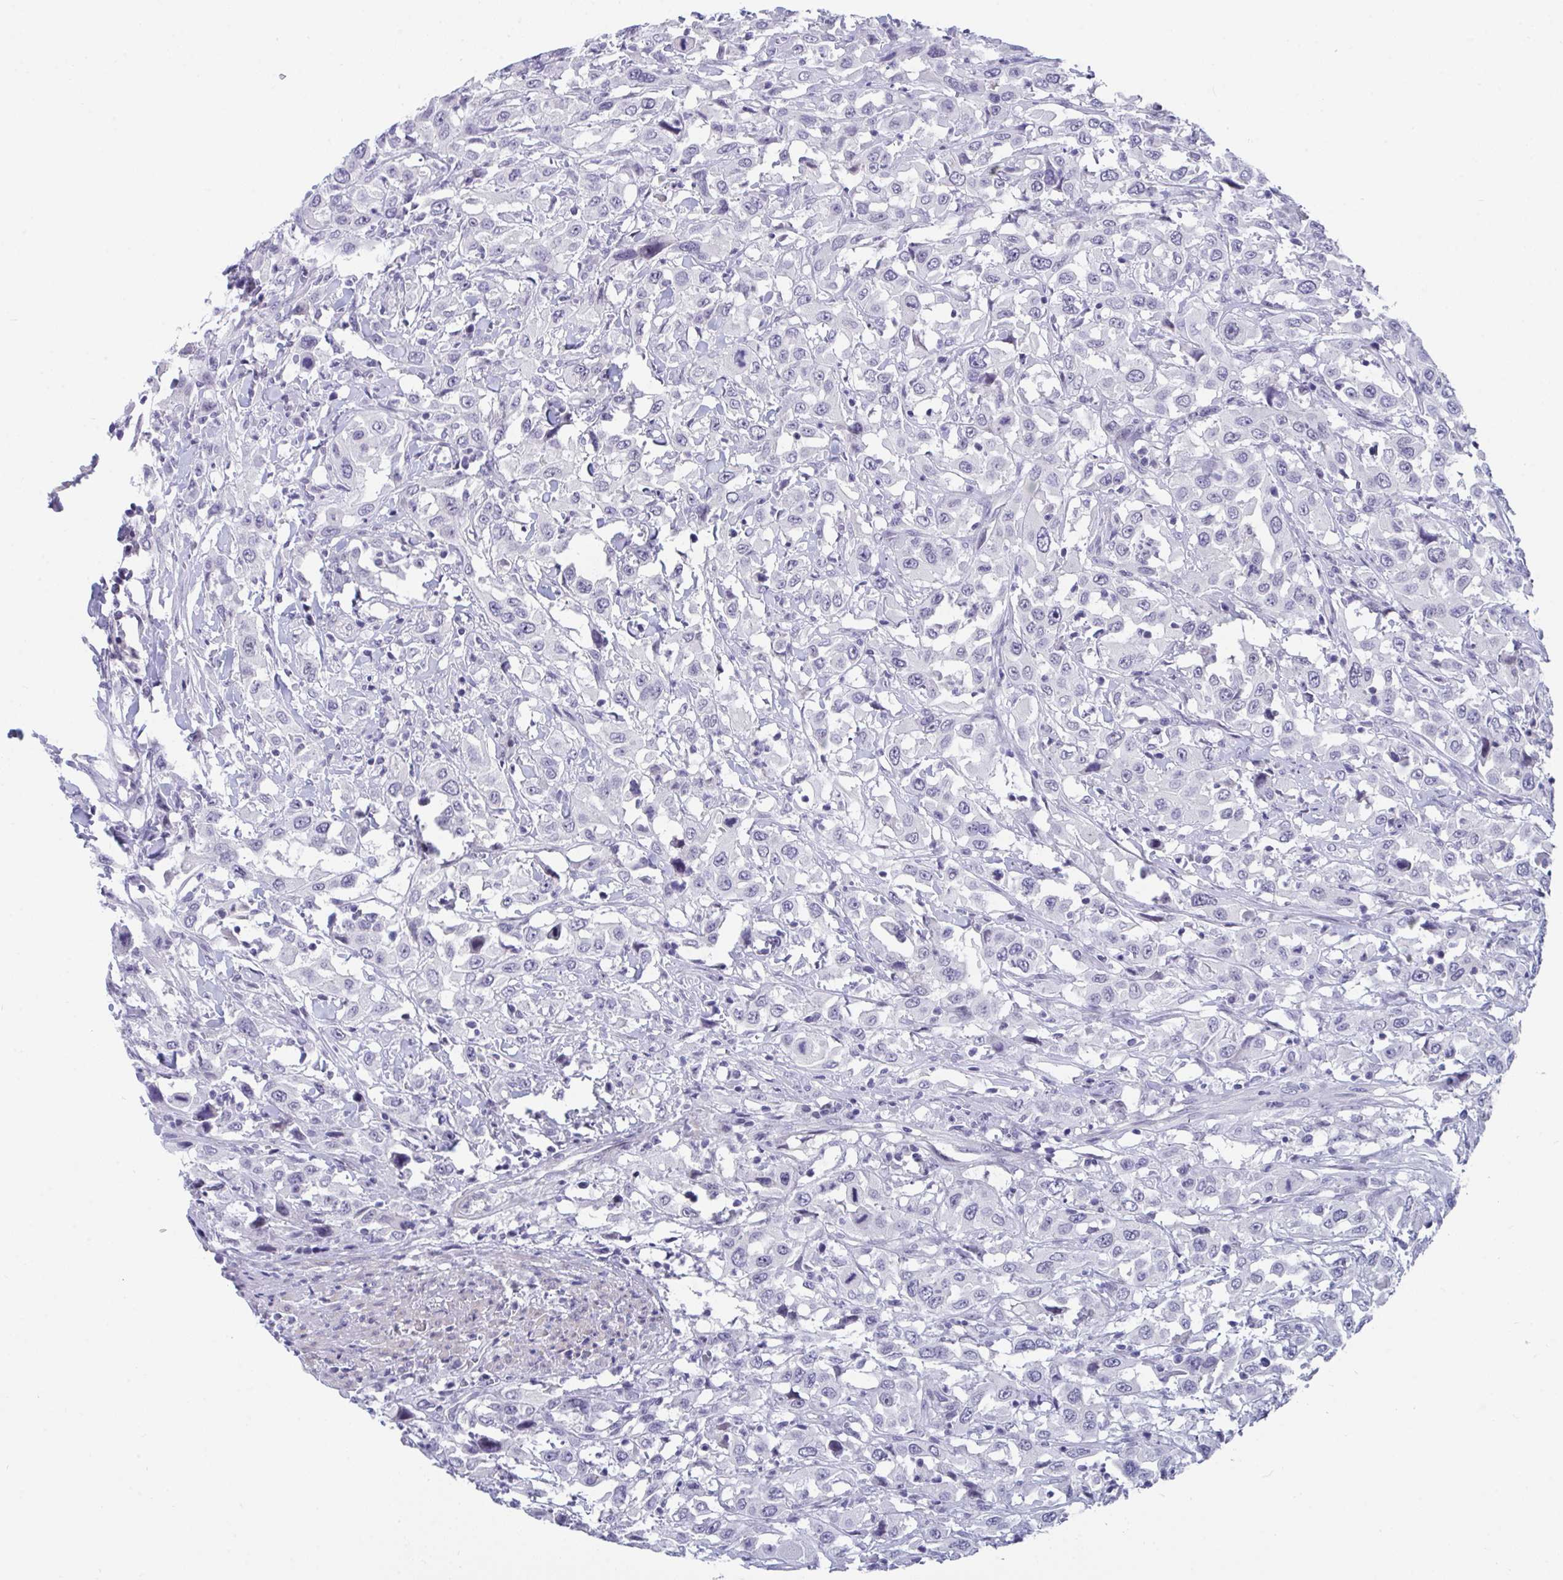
{"staining": {"intensity": "negative", "quantity": "none", "location": "none"}, "tissue": "urothelial cancer", "cell_type": "Tumor cells", "image_type": "cancer", "snomed": [{"axis": "morphology", "description": "Urothelial carcinoma, High grade"}, {"axis": "topography", "description": "Urinary bladder"}], "caption": "Immunohistochemistry micrograph of high-grade urothelial carcinoma stained for a protein (brown), which displays no expression in tumor cells.", "gene": "BMAL2", "patient": {"sex": "male", "age": 61}}